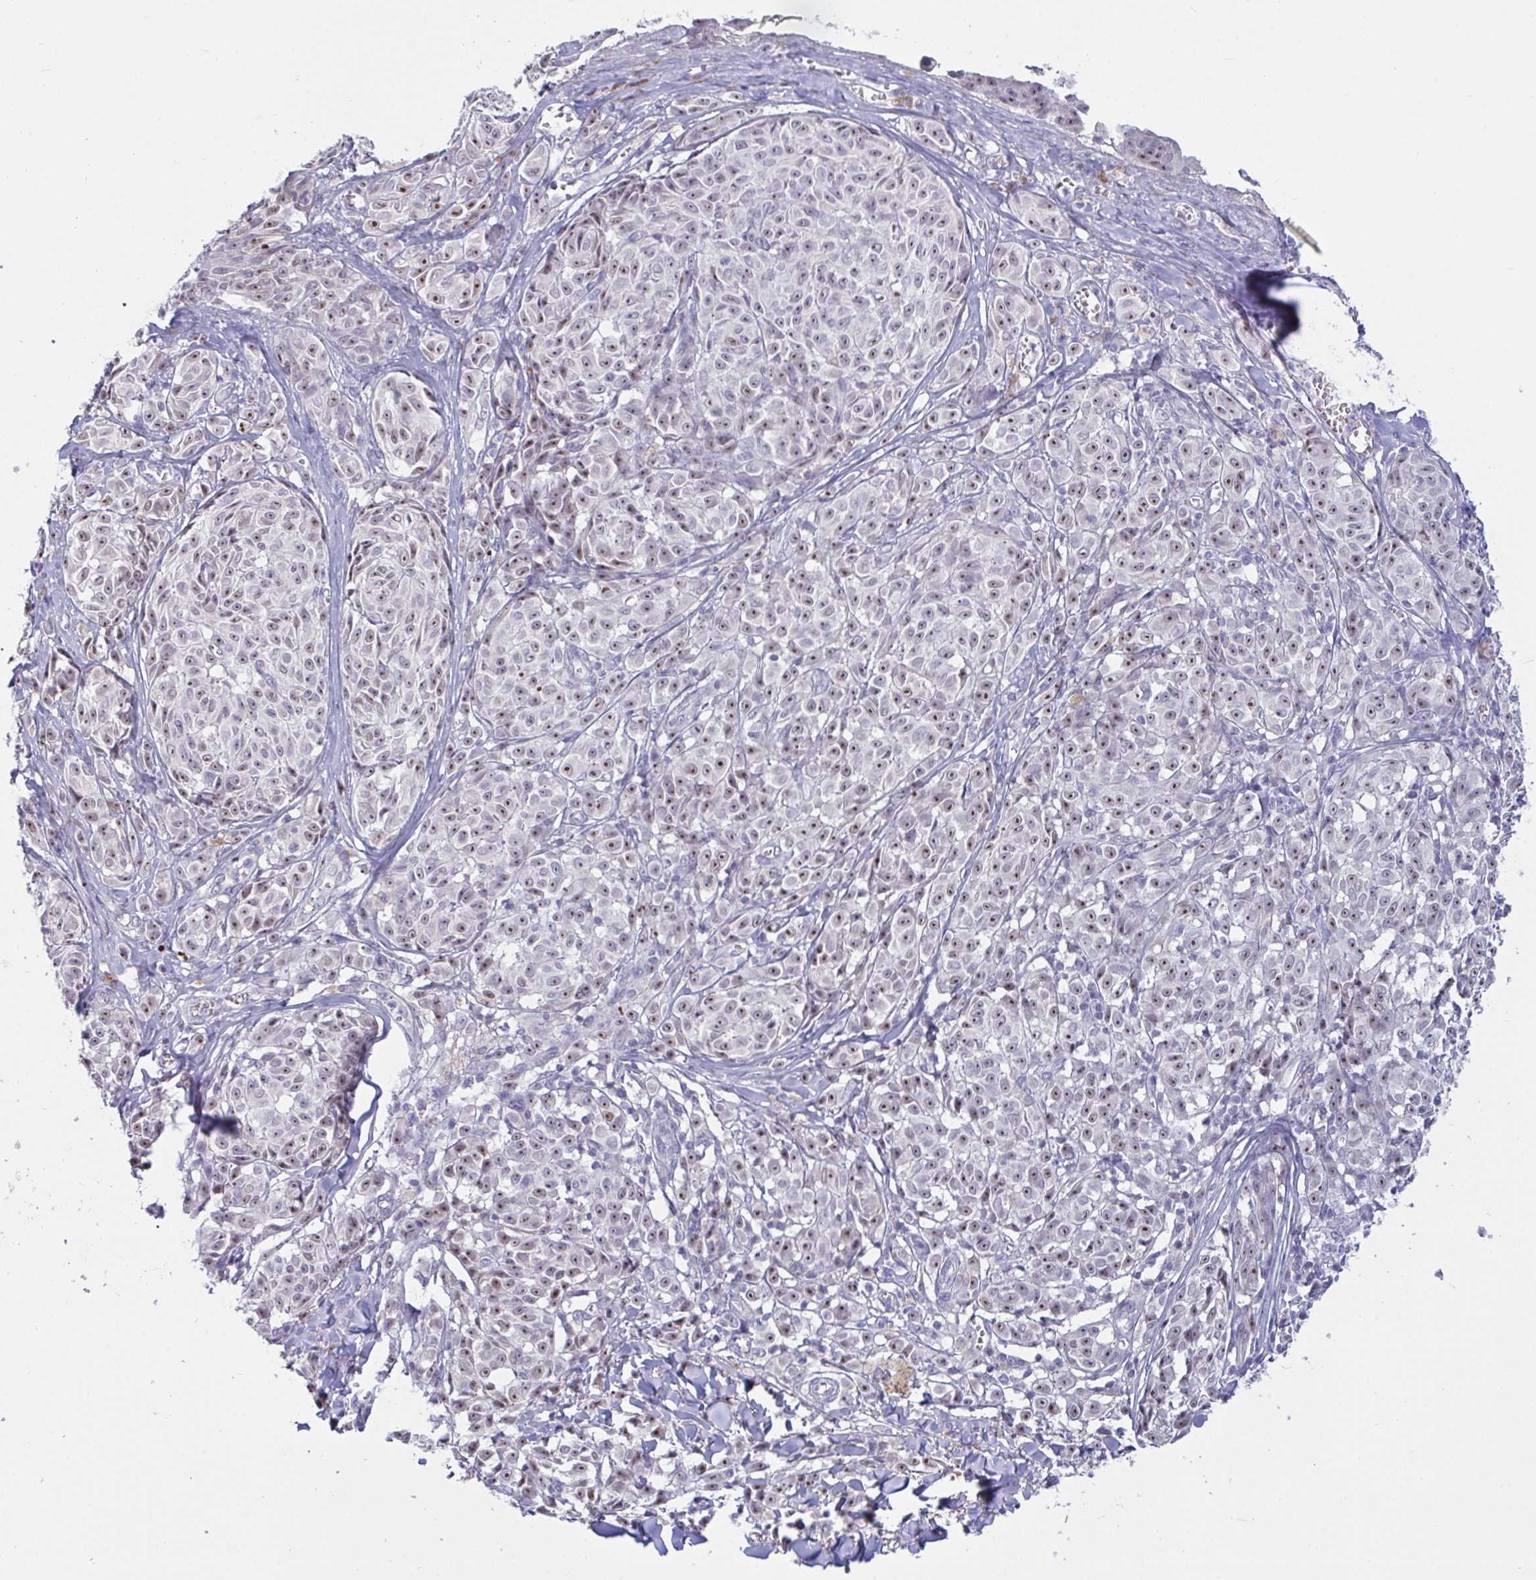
{"staining": {"intensity": "moderate", "quantity": "25%-75%", "location": "nuclear"}, "tissue": "melanoma", "cell_type": "Tumor cells", "image_type": "cancer", "snomed": [{"axis": "morphology", "description": "Malignant melanoma, NOS"}, {"axis": "topography", "description": "Skin"}], "caption": "The image exhibits immunohistochemical staining of malignant melanoma. There is moderate nuclear expression is identified in approximately 25%-75% of tumor cells.", "gene": "MYC", "patient": {"sex": "female", "age": 43}}